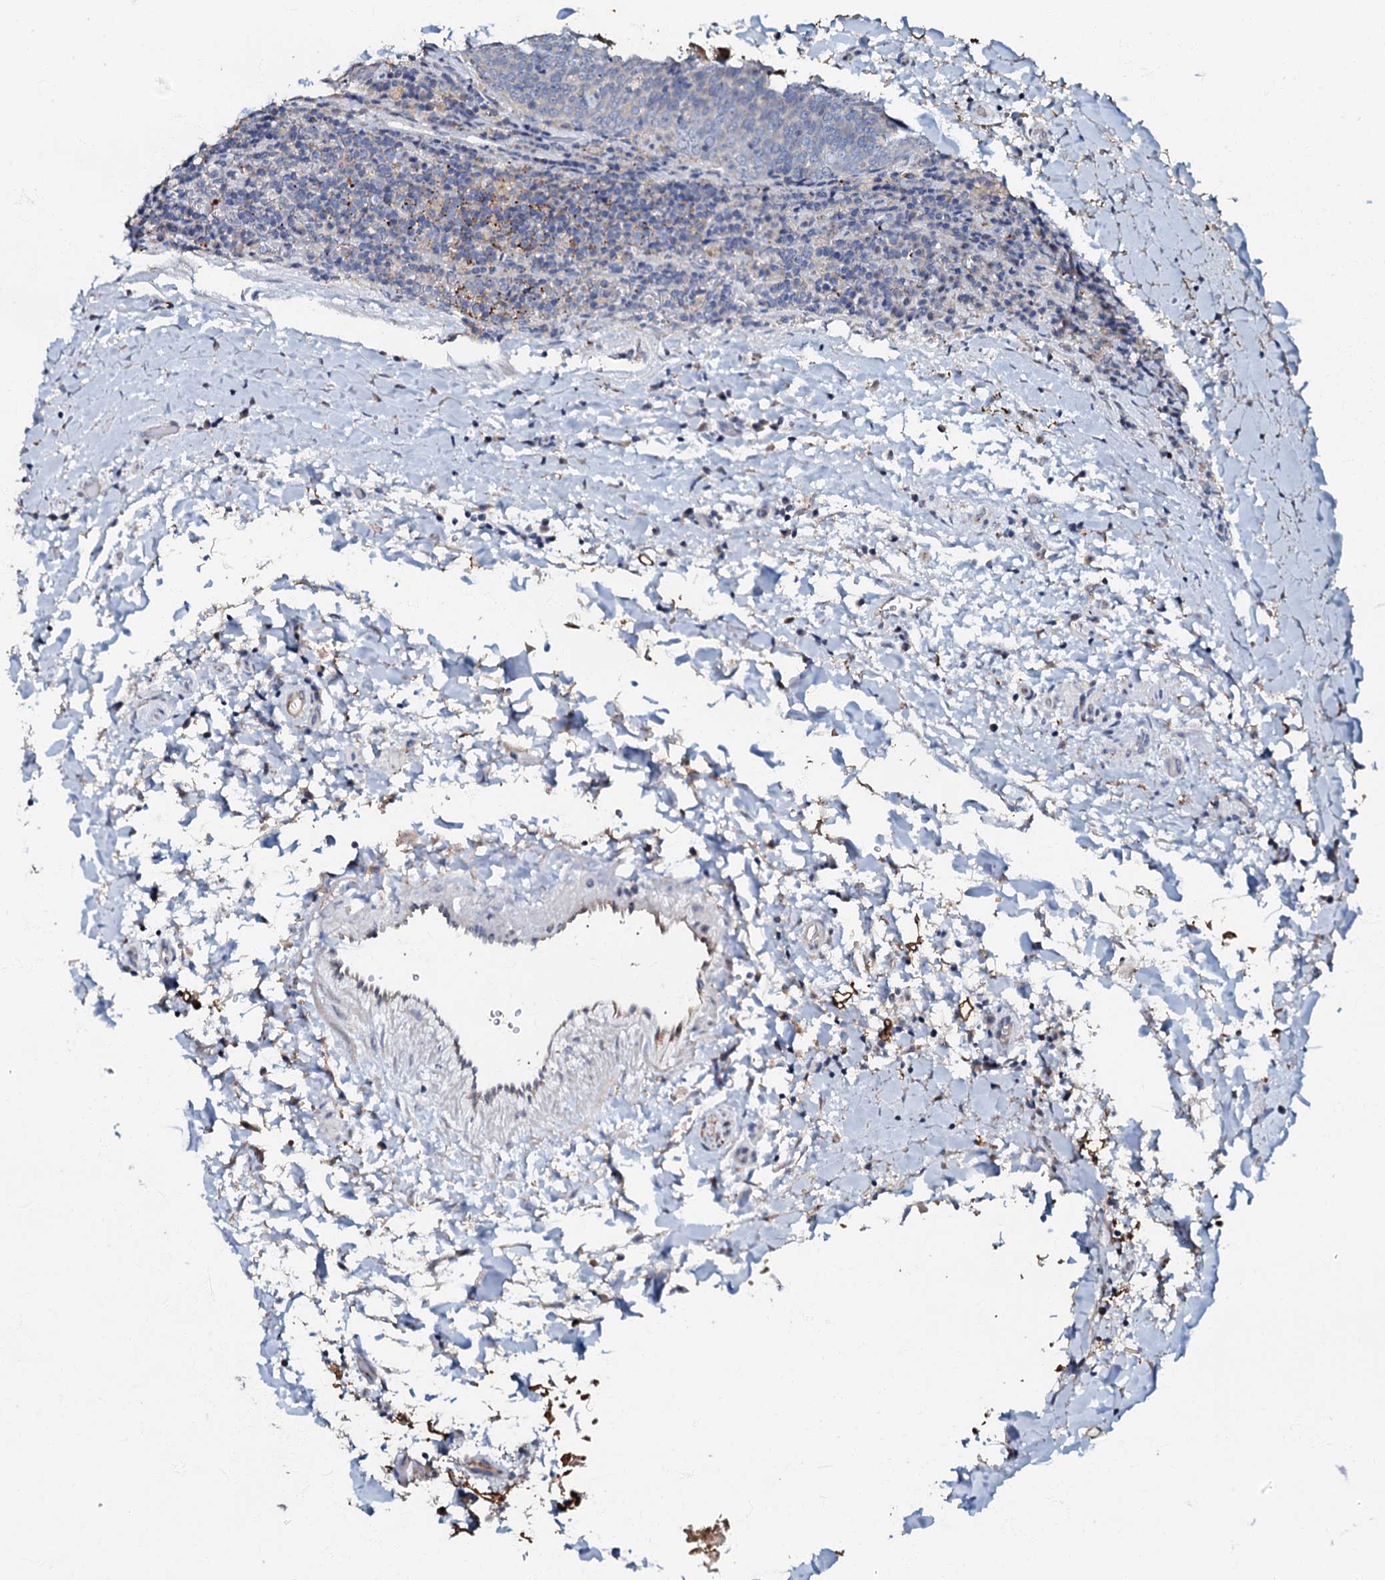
{"staining": {"intensity": "negative", "quantity": "none", "location": "none"}, "tissue": "head and neck cancer", "cell_type": "Tumor cells", "image_type": "cancer", "snomed": [{"axis": "morphology", "description": "Squamous cell carcinoma, NOS"}, {"axis": "morphology", "description": "Squamous cell carcinoma, metastatic, NOS"}, {"axis": "topography", "description": "Lymph node"}, {"axis": "topography", "description": "Head-Neck"}], "caption": "Tumor cells are negative for brown protein staining in head and neck cancer.", "gene": "MANSC4", "patient": {"sex": "male", "age": 62}}